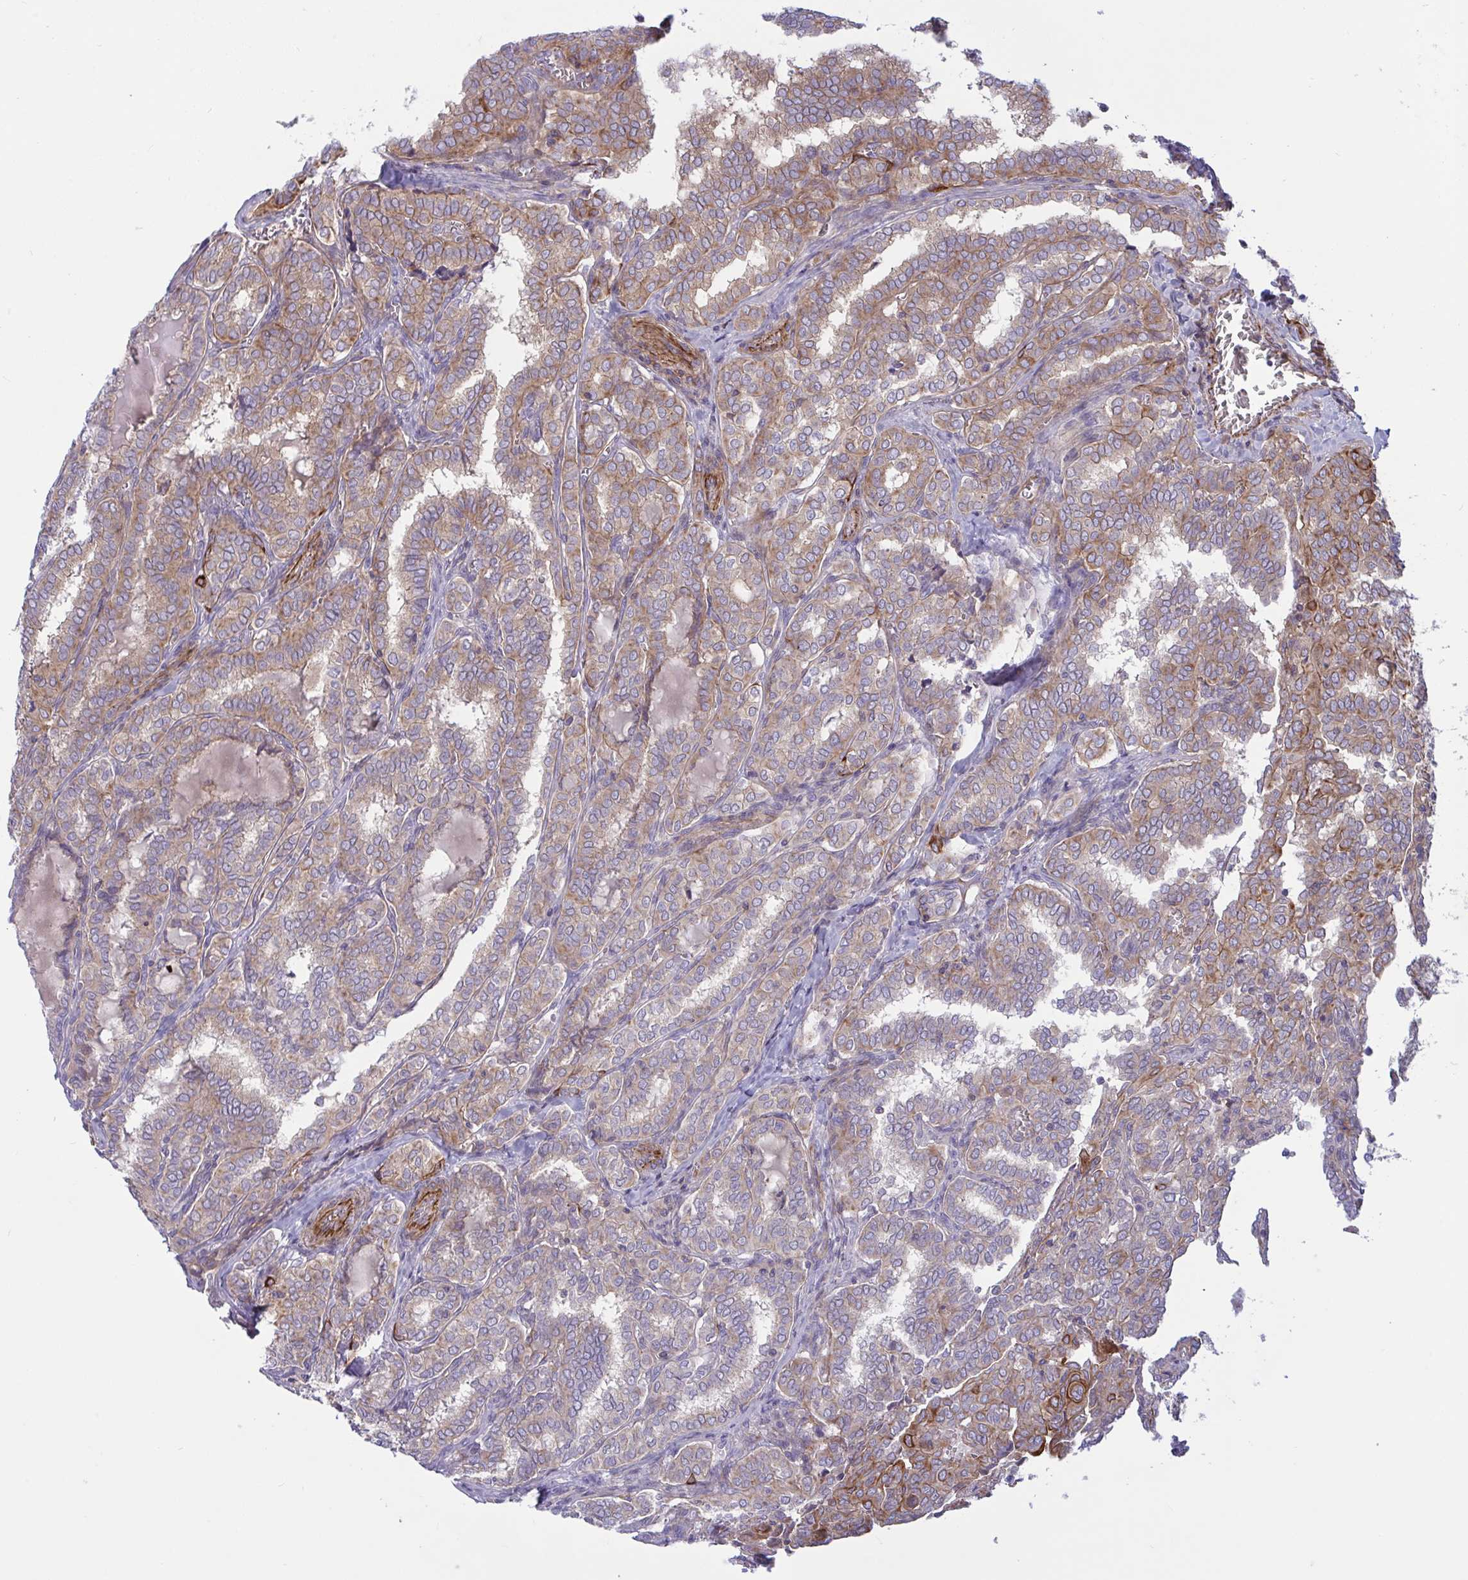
{"staining": {"intensity": "moderate", "quantity": "25%-75%", "location": "cytoplasmic/membranous"}, "tissue": "thyroid cancer", "cell_type": "Tumor cells", "image_type": "cancer", "snomed": [{"axis": "morphology", "description": "Papillary adenocarcinoma, NOS"}, {"axis": "topography", "description": "Thyroid gland"}], "caption": "Immunohistochemical staining of thyroid papillary adenocarcinoma exhibits medium levels of moderate cytoplasmic/membranous expression in about 25%-75% of tumor cells. (Brightfield microscopy of DAB IHC at high magnification).", "gene": "TANK", "patient": {"sex": "female", "age": 30}}